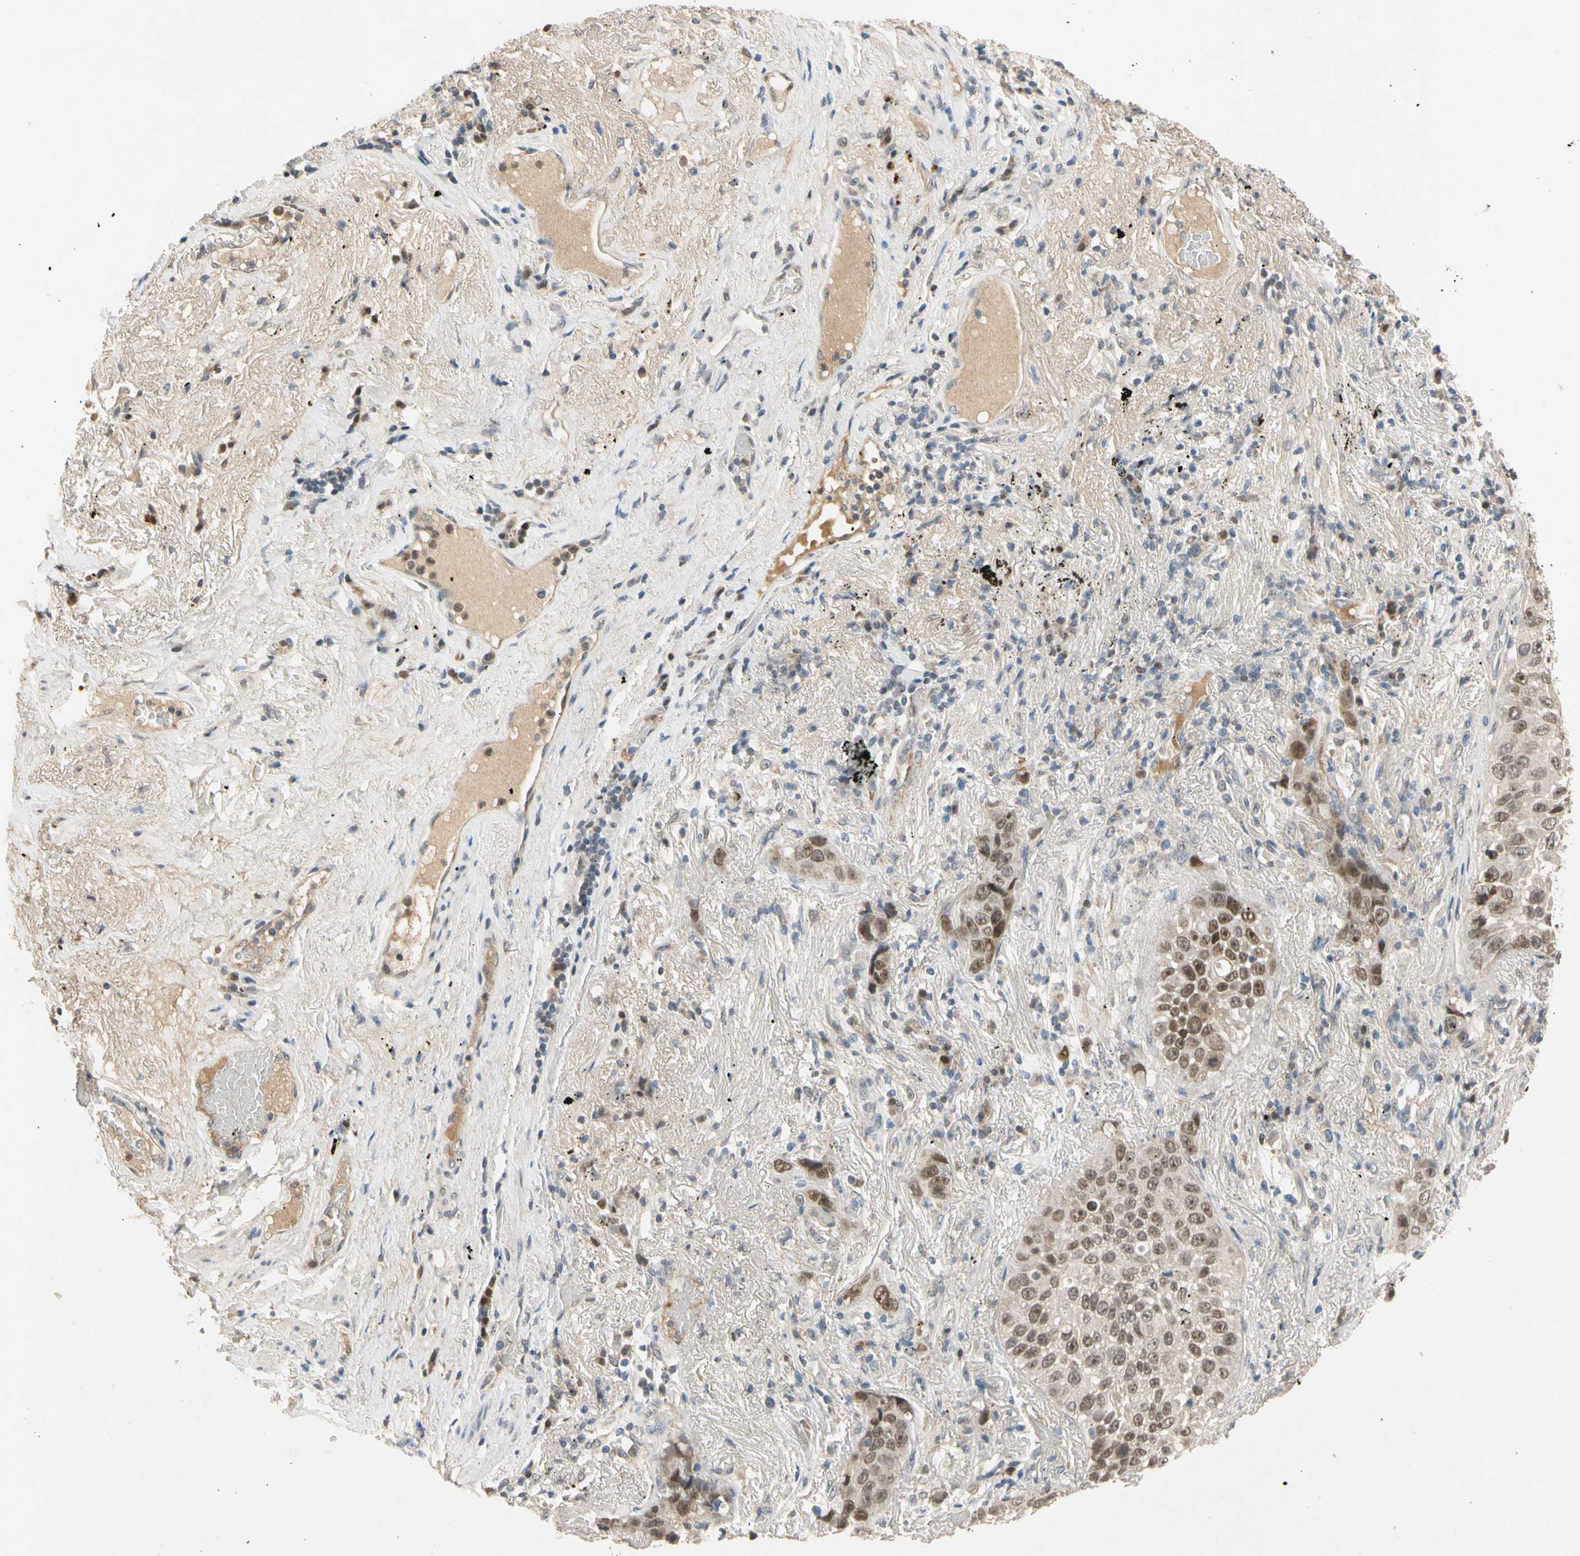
{"staining": {"intensity": "moderate", "quantity": ">75%", "location": "nuclear"}, "tissue": "lung cancer", "cell_type": "Tumor cells", "image_type": "cancer", "snomed": [{"axis": "morphology", "description": "Squamous cell carcinoma, NOS"}, {"axis": "topography", "description": "Lung"}], "caption": "Human lung squamous cell carcinoma stained for a protein (brown) displays moderate nuclear positive expression in about >75% of tumor cells.", "gene": "RIOX2", "patient": {"sex": "male", "age": 57}}